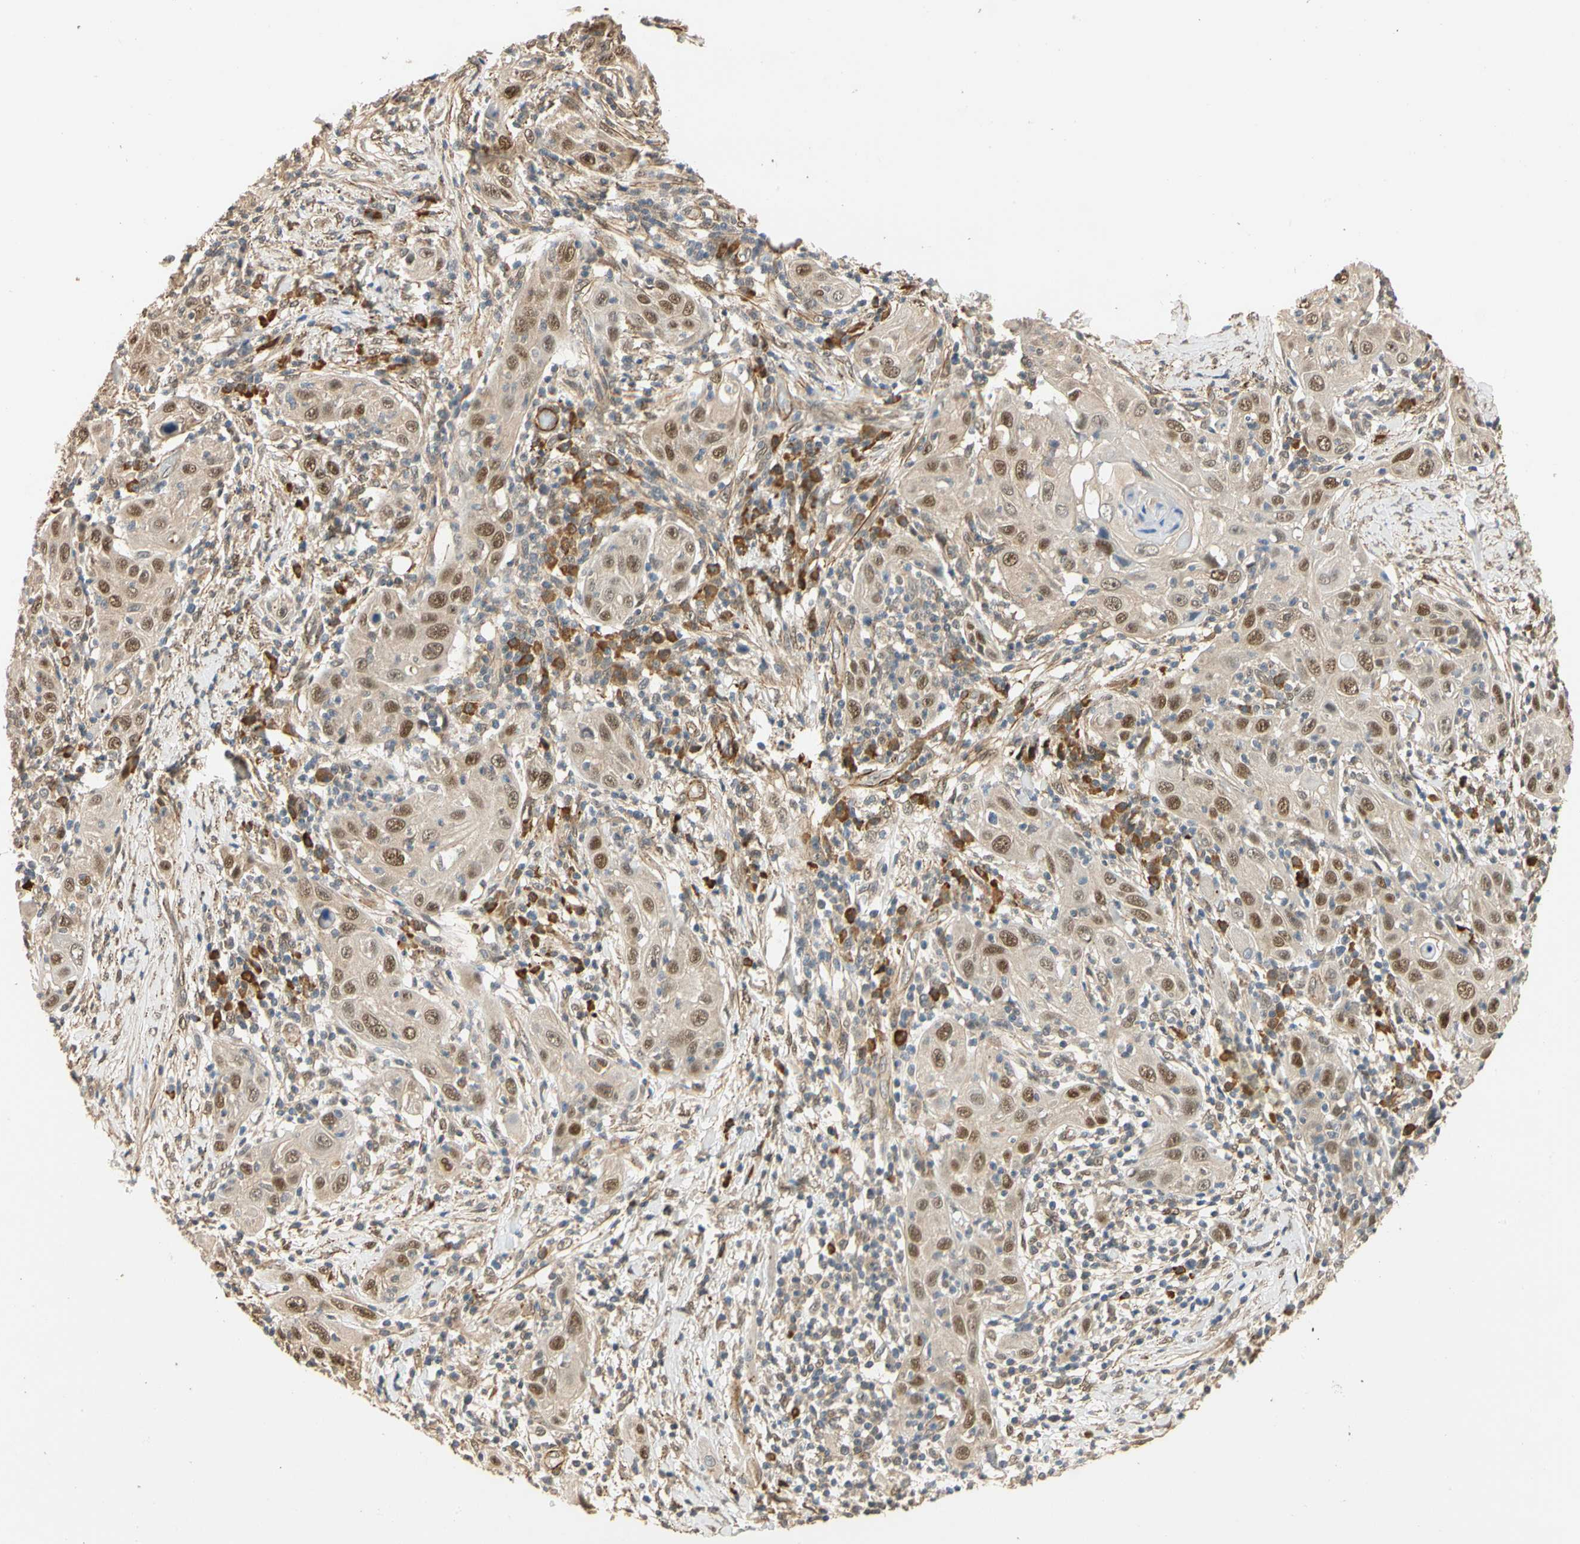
{"staining": {"intensity": "moderate", "quantity": "25%-75%", "location": "nuclear"}, "tissue": "skin cancer", "cell_type": "Tumor cells", "image_type": "cancer", "snomed": [{"axis": "morphology", "description": "Squamous cell carcinoma, NOS"}, {"axis": "topography", "description": "Skin"}], "caption": "Protein staining of skin squamous cell carcinoma tissue exhibits moderate nuclear positivity in about 25%-75% of tumor cells.", "gene": "QSER1", "patient": {"sex": "female", "age": 88}}